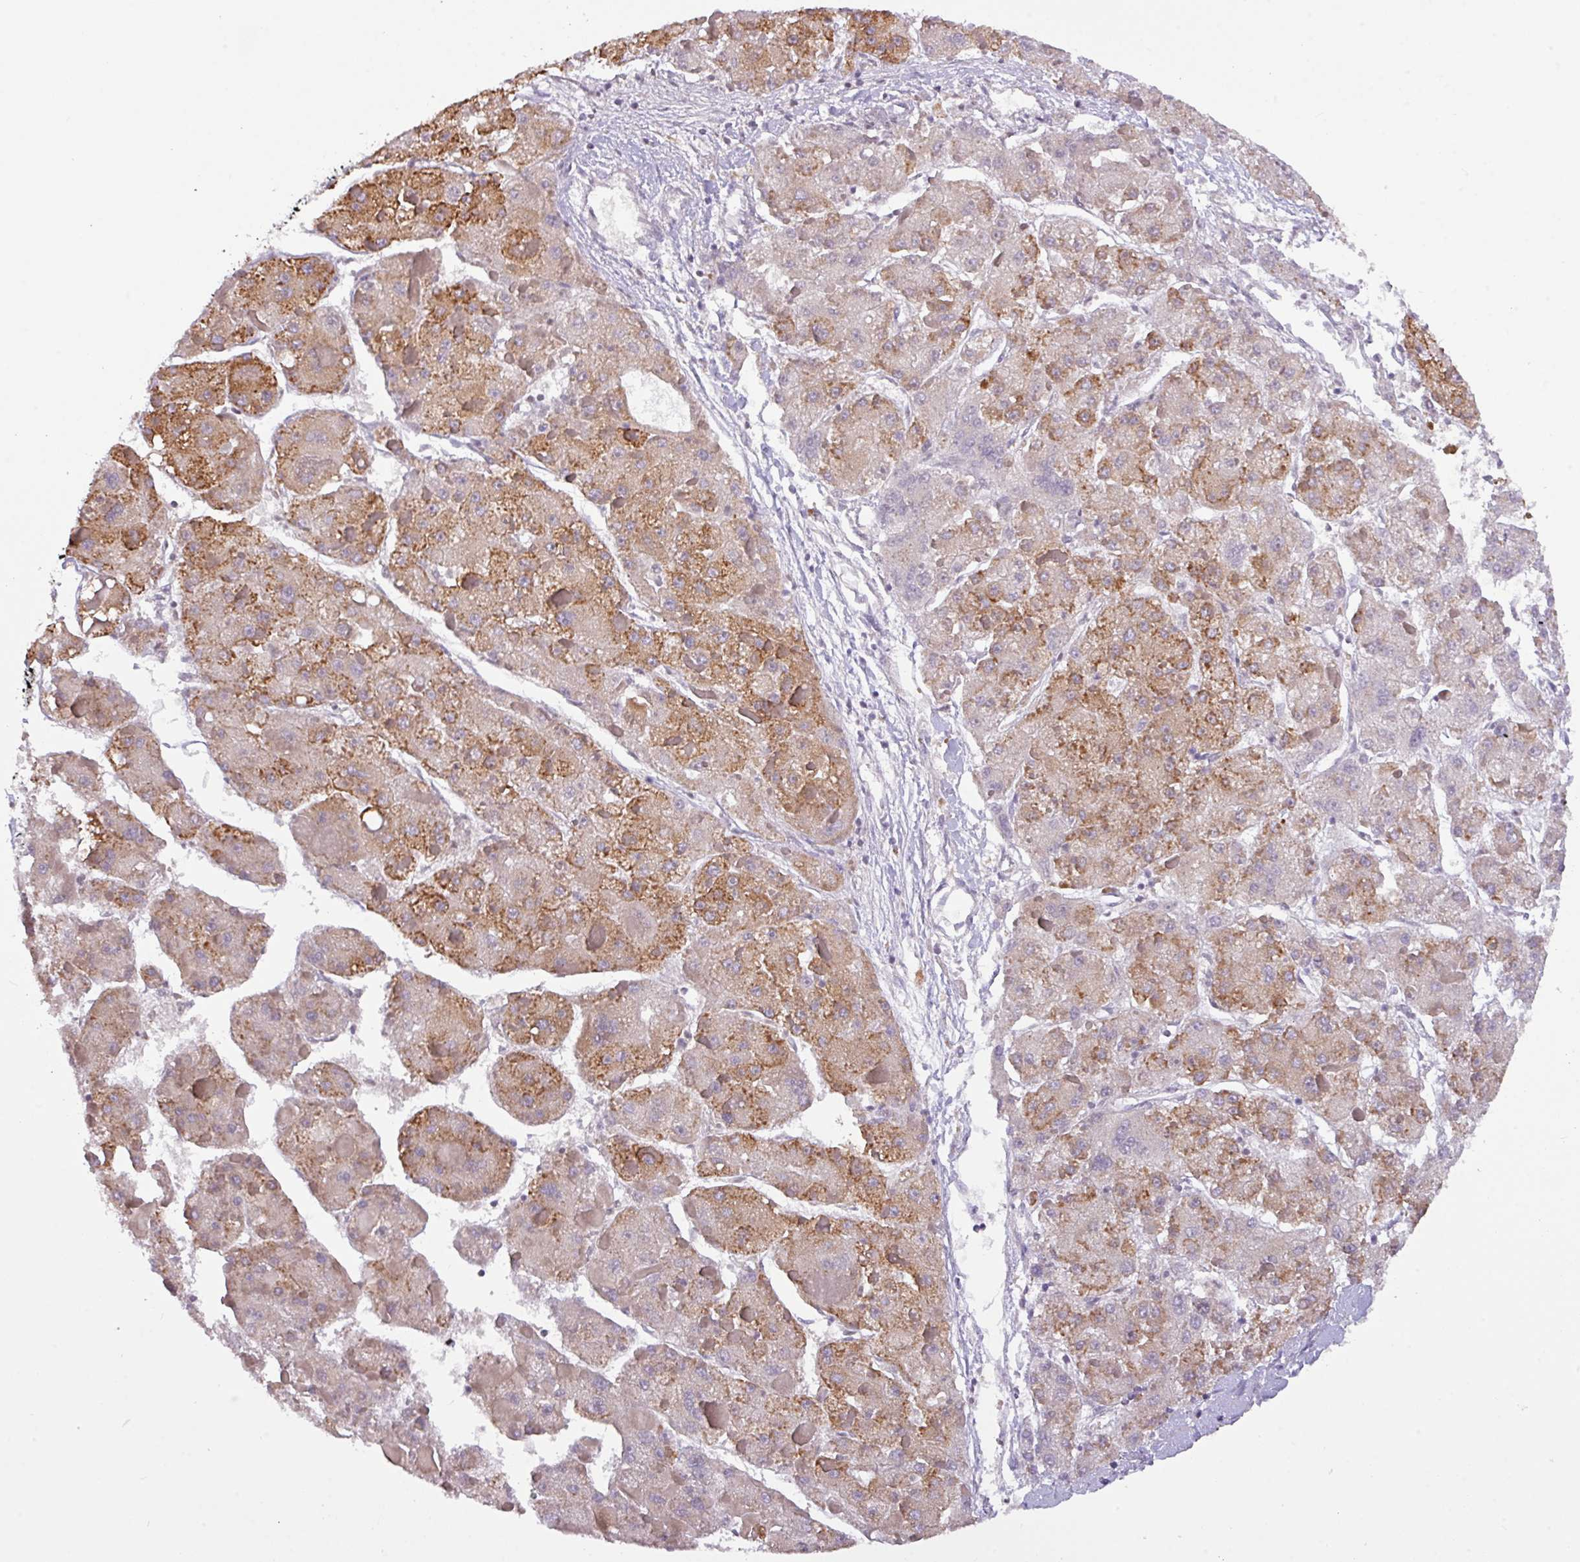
{"staining": {"intensity": "moderate", "quantity": "25%-75%", "location": "cytoplasmic/membranous"}, "tissue": "liver cancer", "cell_type": "Tumor cells", "image_type": "cancer", "snomed": [{"axis": "morphology", "description": "Carcinoma, Hepatocellular, NOS"}, {"axis": "topography", "description": "Liver"}], "caption": "Liver cancer stained for a protein shows moderate cytoplasmic/membranous positivity in tumor cells. The protein is stained brown, and the nuclei are stained in blue (DAB IHC with brightfield microscopy, high magnification).", "gene": "ZNF394", "patient": {"sex": "female", "age": 73}}